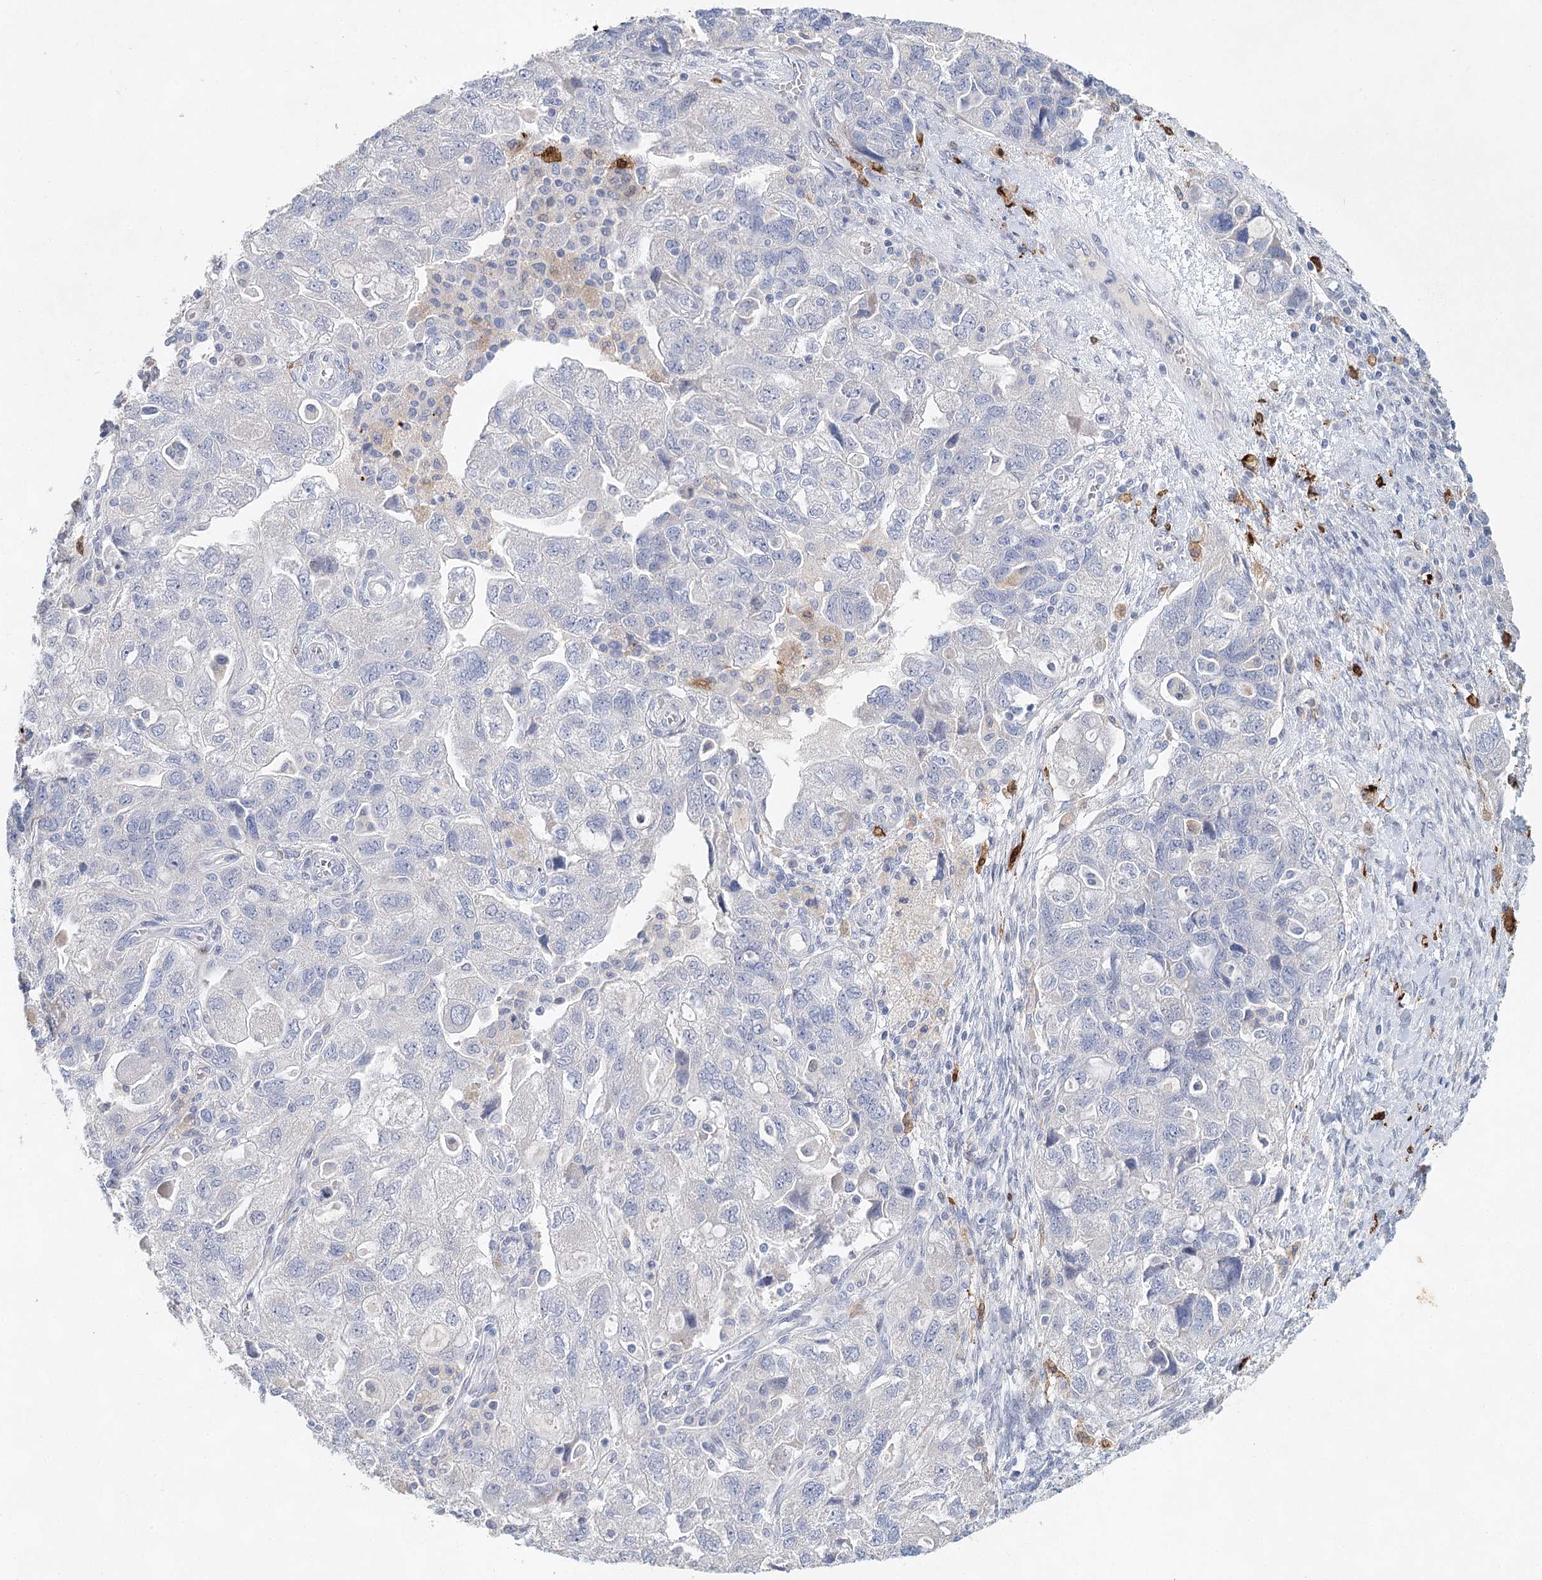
{"staining": {"intensity": "negative", "quantity": "none", "location": "none"}, "tissue": "ovarian cancer", "cell_type": "Tumor cells", "image_type": "cancer", "snomed": [{"axis": "morphology", "description": "Carcinoma, NOS"}, {"axis": "morphology", "description": "Cystadenocarcinoma, serous, NOS"}, {"axis": "topography", "description": "Ovary"}], "caption": "Immunohistochemistry micrograph of human ovarian carcinoma stained for a protein (brown), which reveals no staining in tumor cells.", "gene": "SLC19A3", "patient": {"sex": "female", "age": 69}}